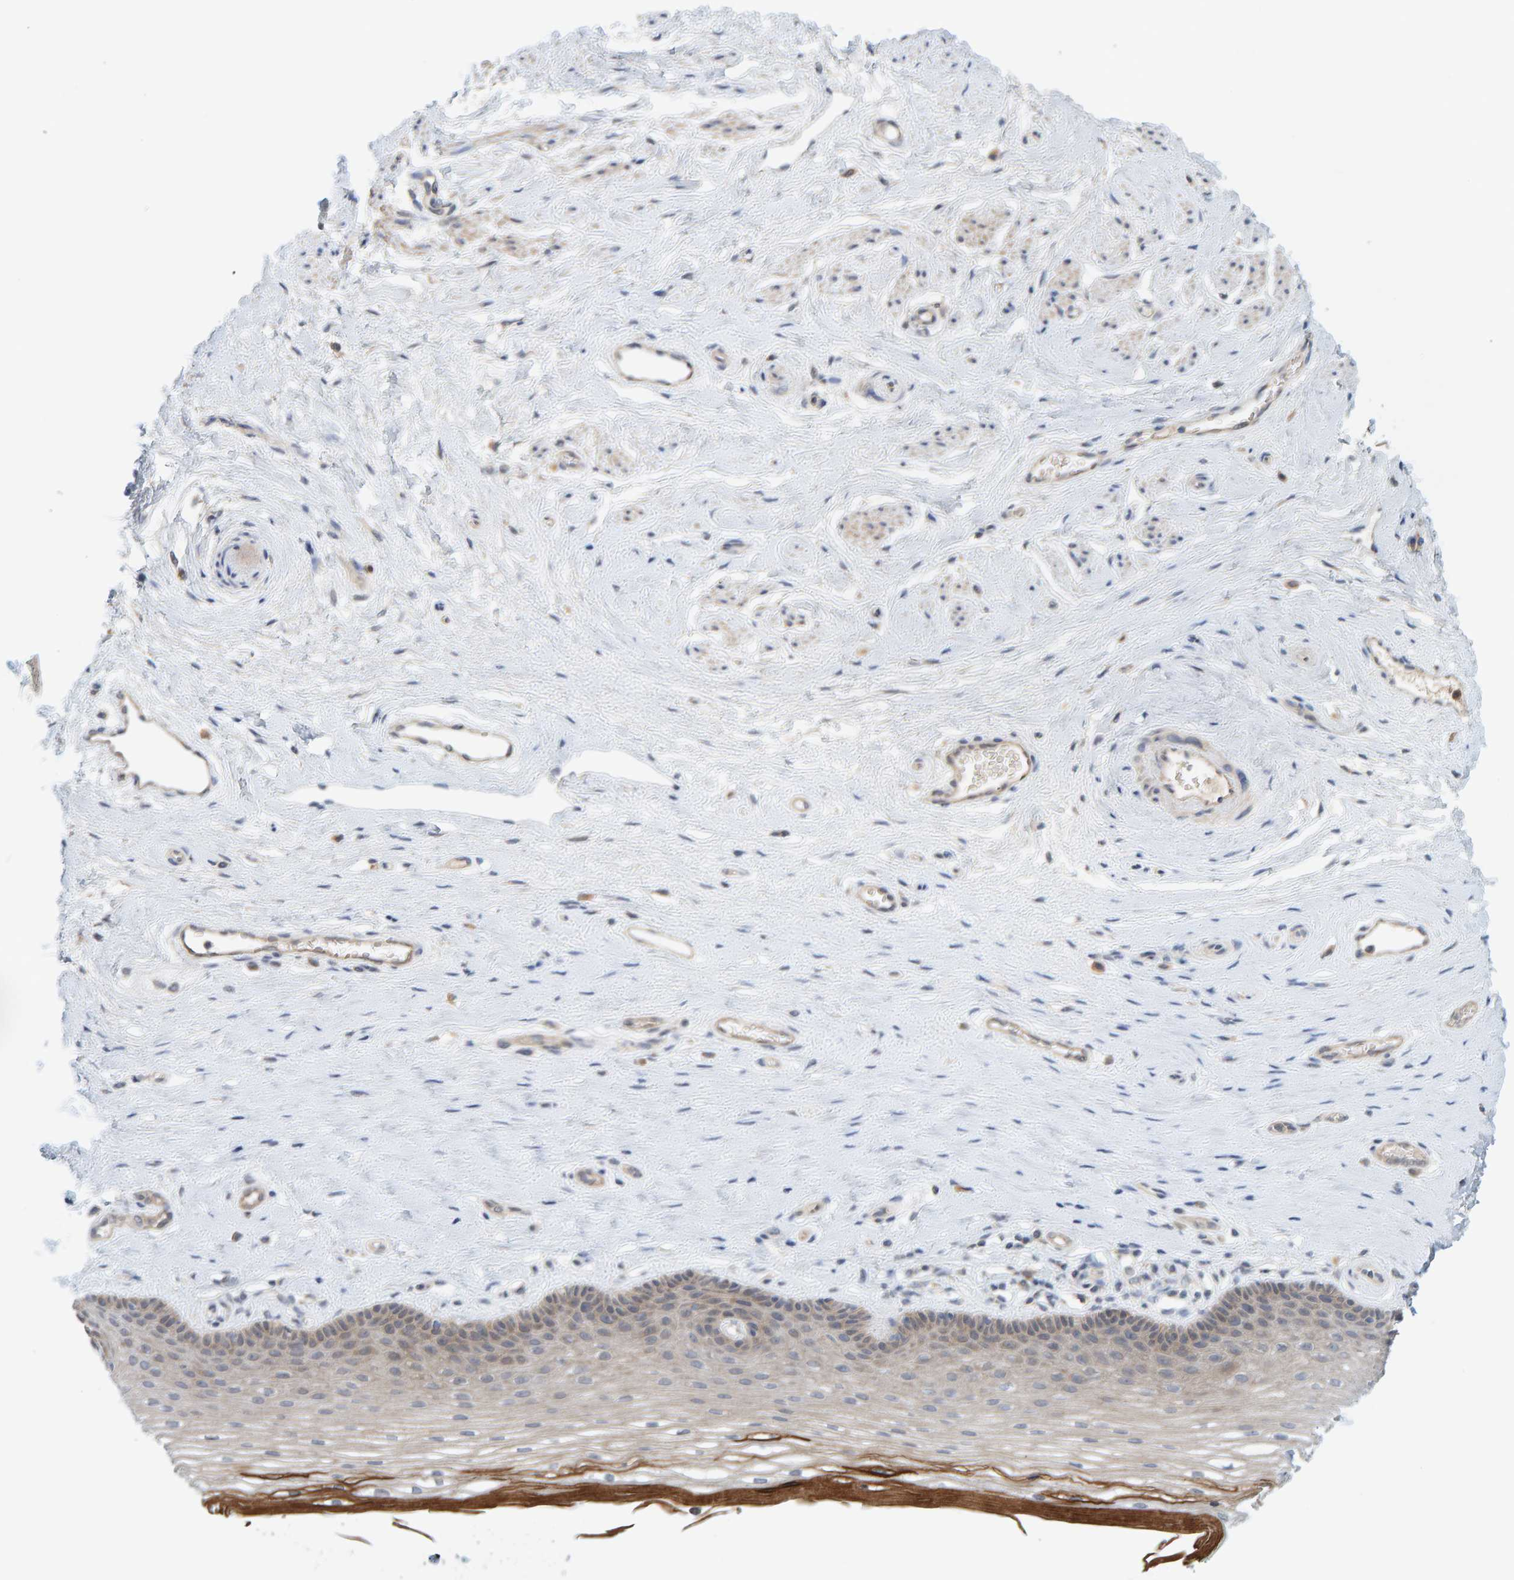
{"staining": {"intensity": "moderate", "quantity": "<25%", "location": "cytoplasmic/membranous"}, "tissue": "vagina", "cell_type": "Squamous epithelial cells", "image_type": "normal", "snomed": [{"axis": "morphology", "description": "Normal tissue, NOS"}, {"axis": "topography", "description": "Vagina"}], "caption": "The photomicrograph exhibits immunohistochemical staining of unremarkable vagina. There is moderate cytoplasmic/membranous staining is present in about <25% of squamous epithelial cells. Immunohistochemistry stains the protein of interest in brown and the nuclei are stained blue.", "gene": "TATDN1", "patient": {"sex": "female", "age": 46}}